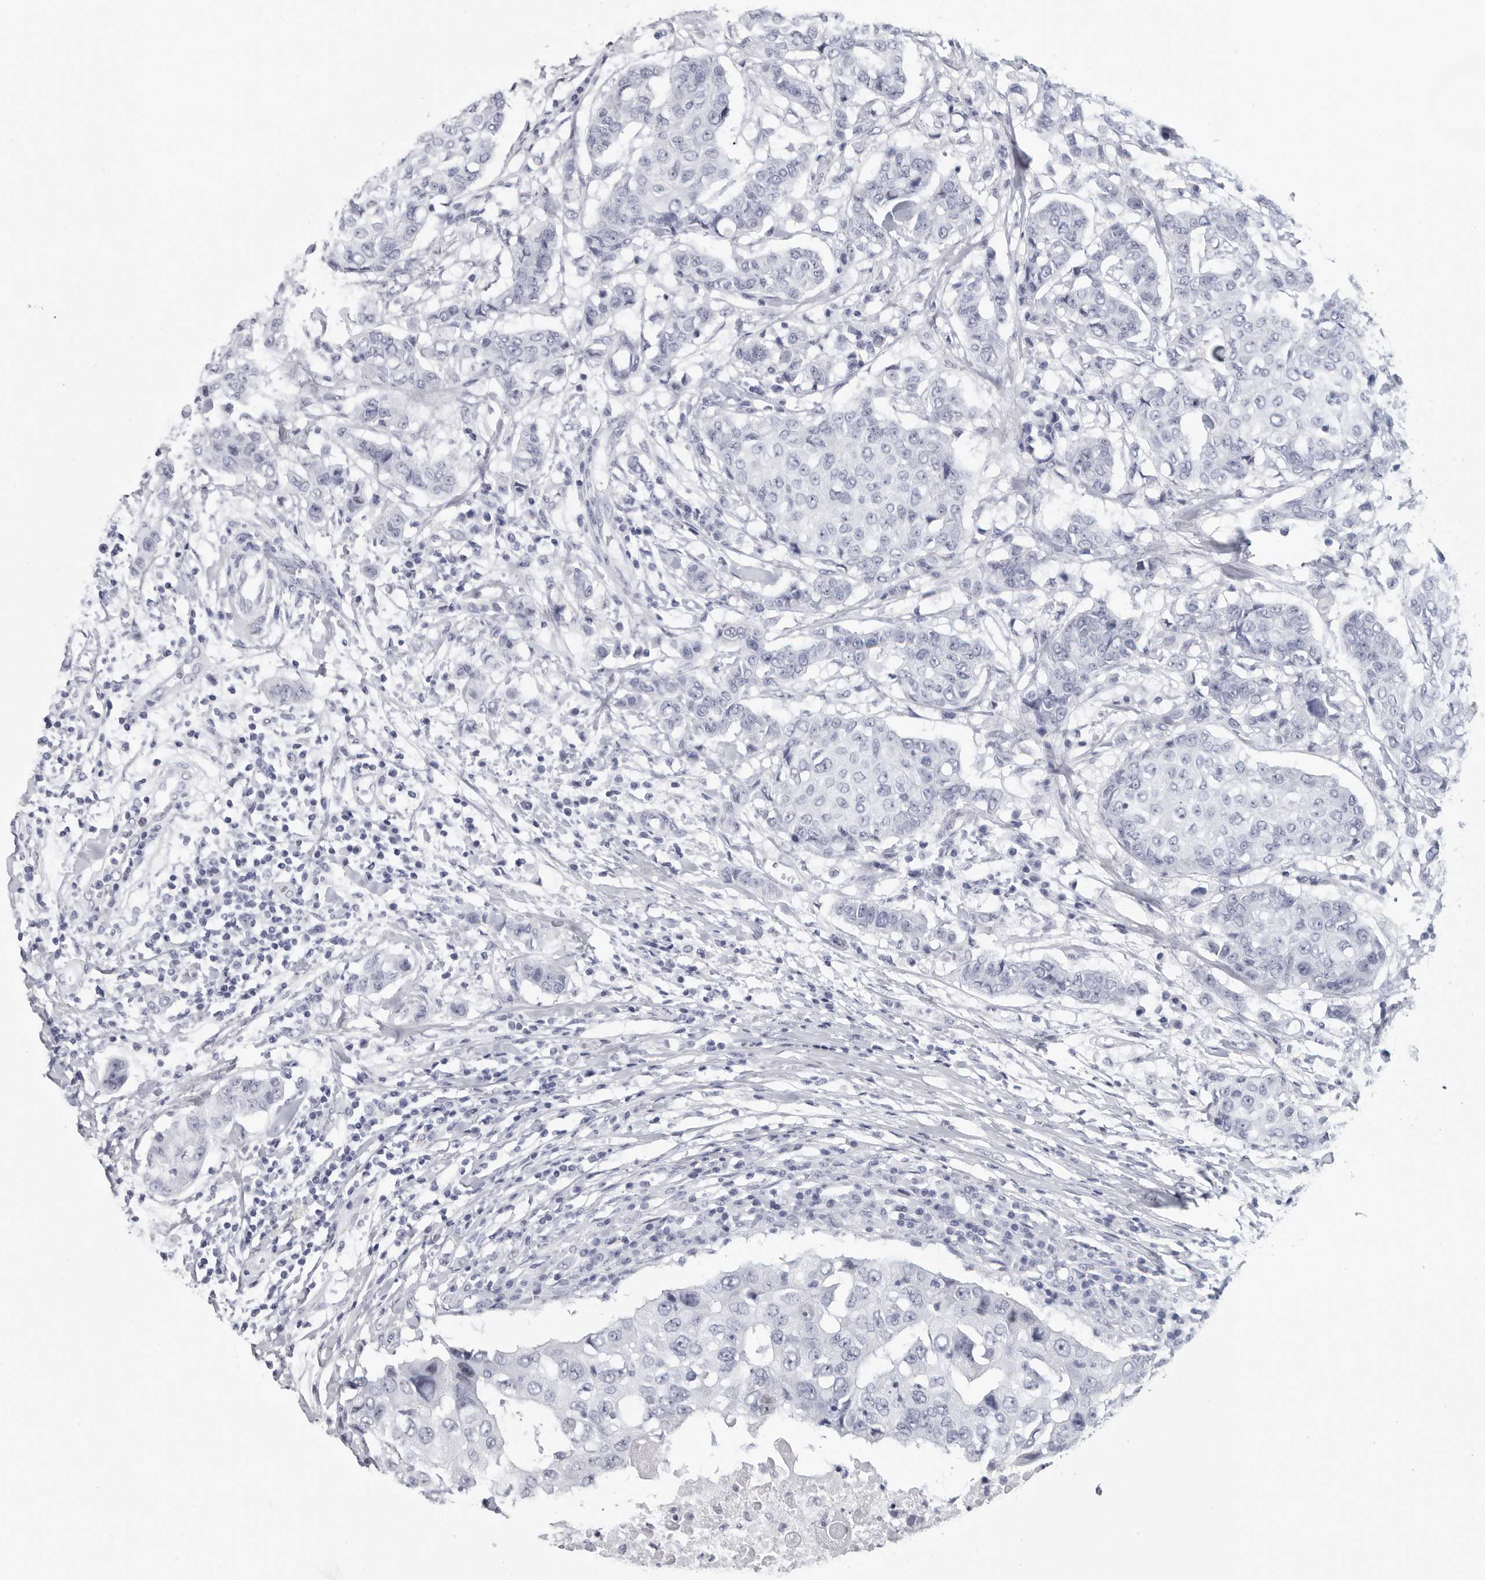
{"staining": {"intensity": "negative", "quantity": "none", "location": "none"}, "tissue": "breast cancer", "cell_type": "Tumor cells", "image_type": "cancer", "snomed": [{"axis": "morphology", "description": "Duct carcinoma"}, {"axis": "topography", "description": "Breast"}], "caption": "Immunohistochemistry histopathology image of neoplastic tissue: breast cancer (intraductal carcinoma) stained with DAB demonstrates no significant protein positivity in tumor cells.", "gene": "WRAP73", "patient": {"sex": "female", "age": 27}}